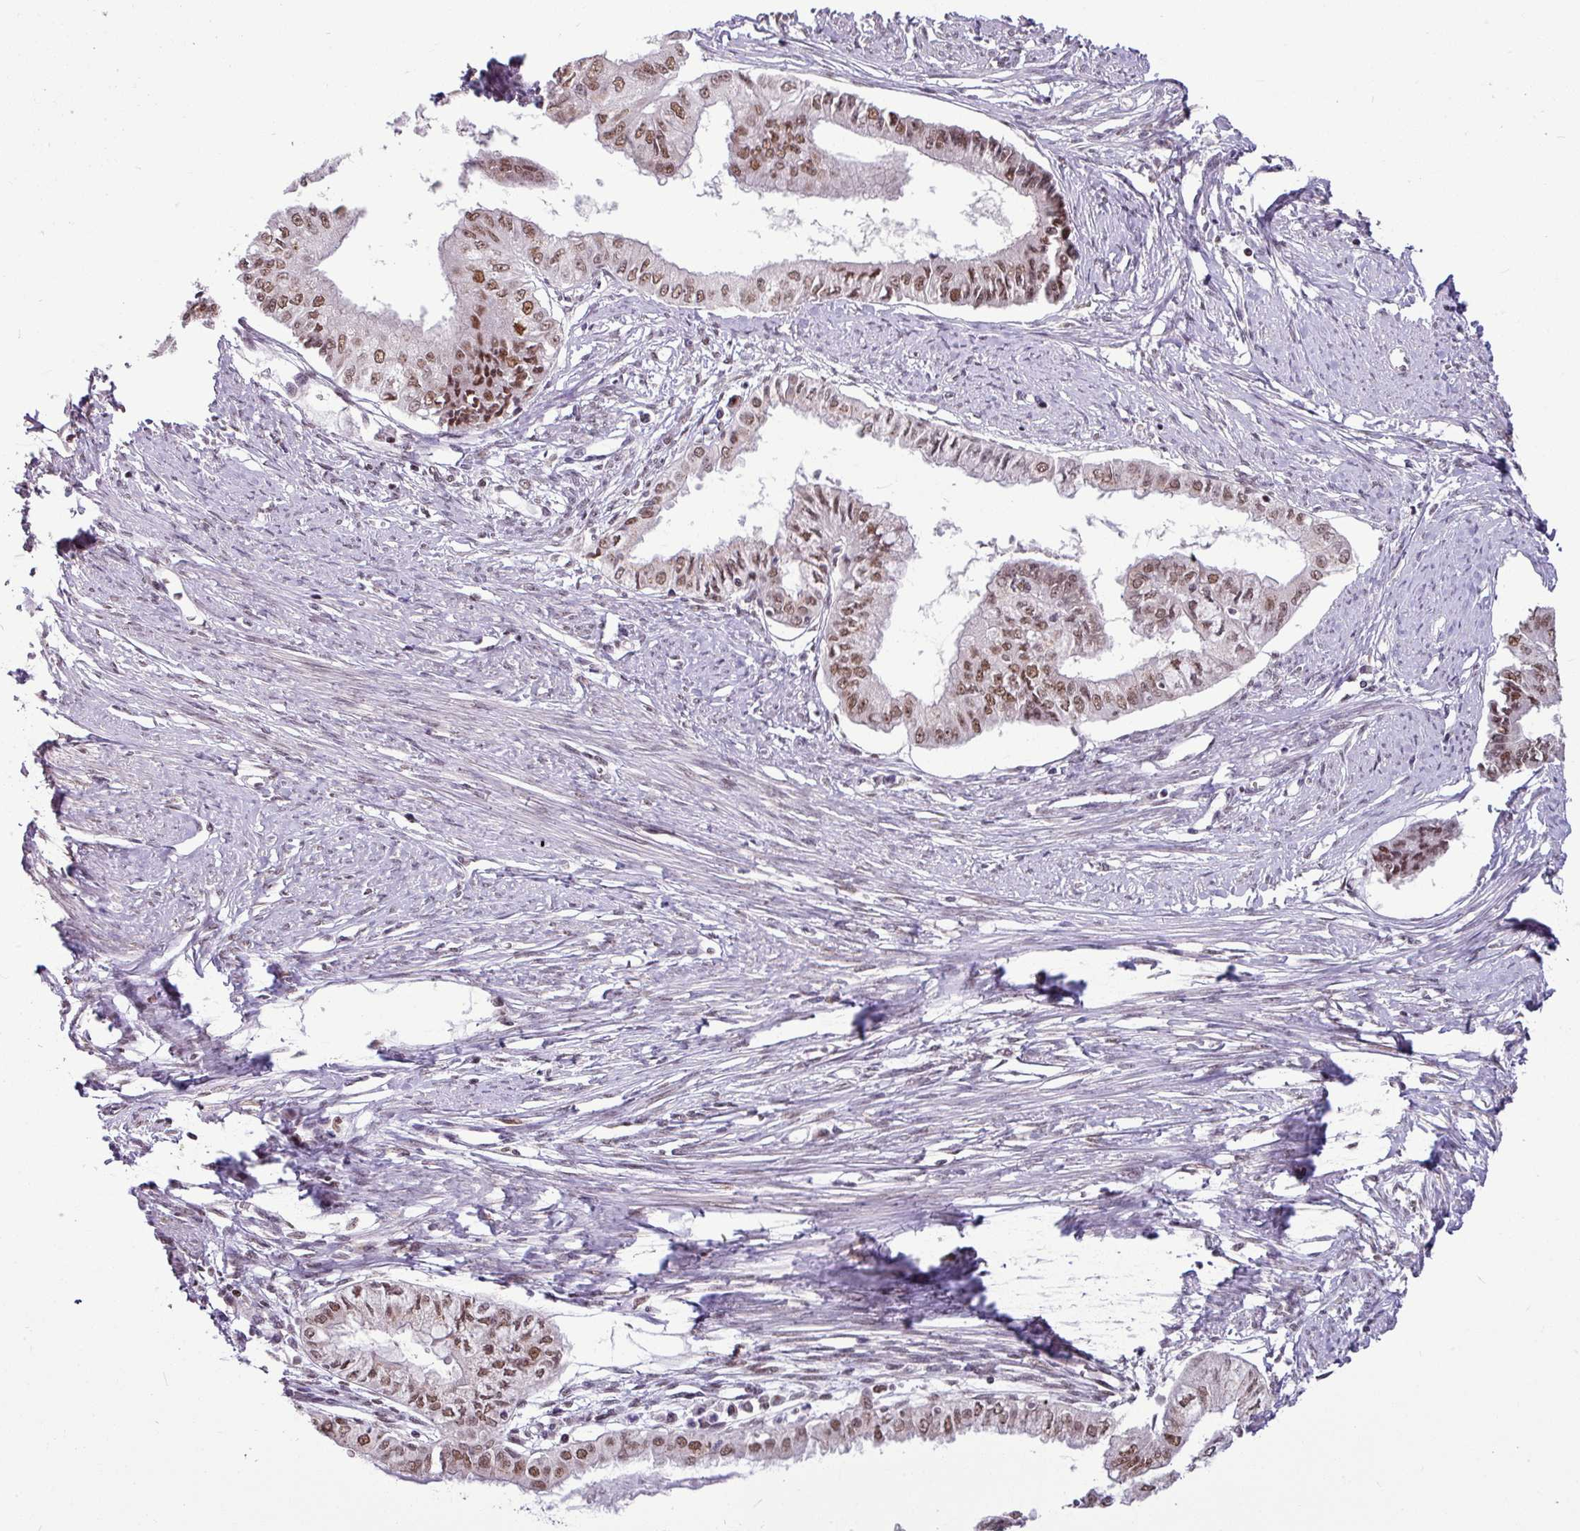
{"staining": {"intensity": "moderate", "quantity": ">75%", "location": "nuclear"}, "tissue": "endometrial cancer", "cell_type": "Tumor cells", "image_type": "cancer", "snomed": [{"axis": "morphology", "description": "Adenocarcinoma, NOS"}, {"axis": "topography", "description": "Endometrium"}], "caption": "A brown stain labels moderate nuclear positivity of a protein in endometrial adenocarcinoma tumor cells.", "gene": "TDG", "patient": {"sex": "female", "age": 76}}